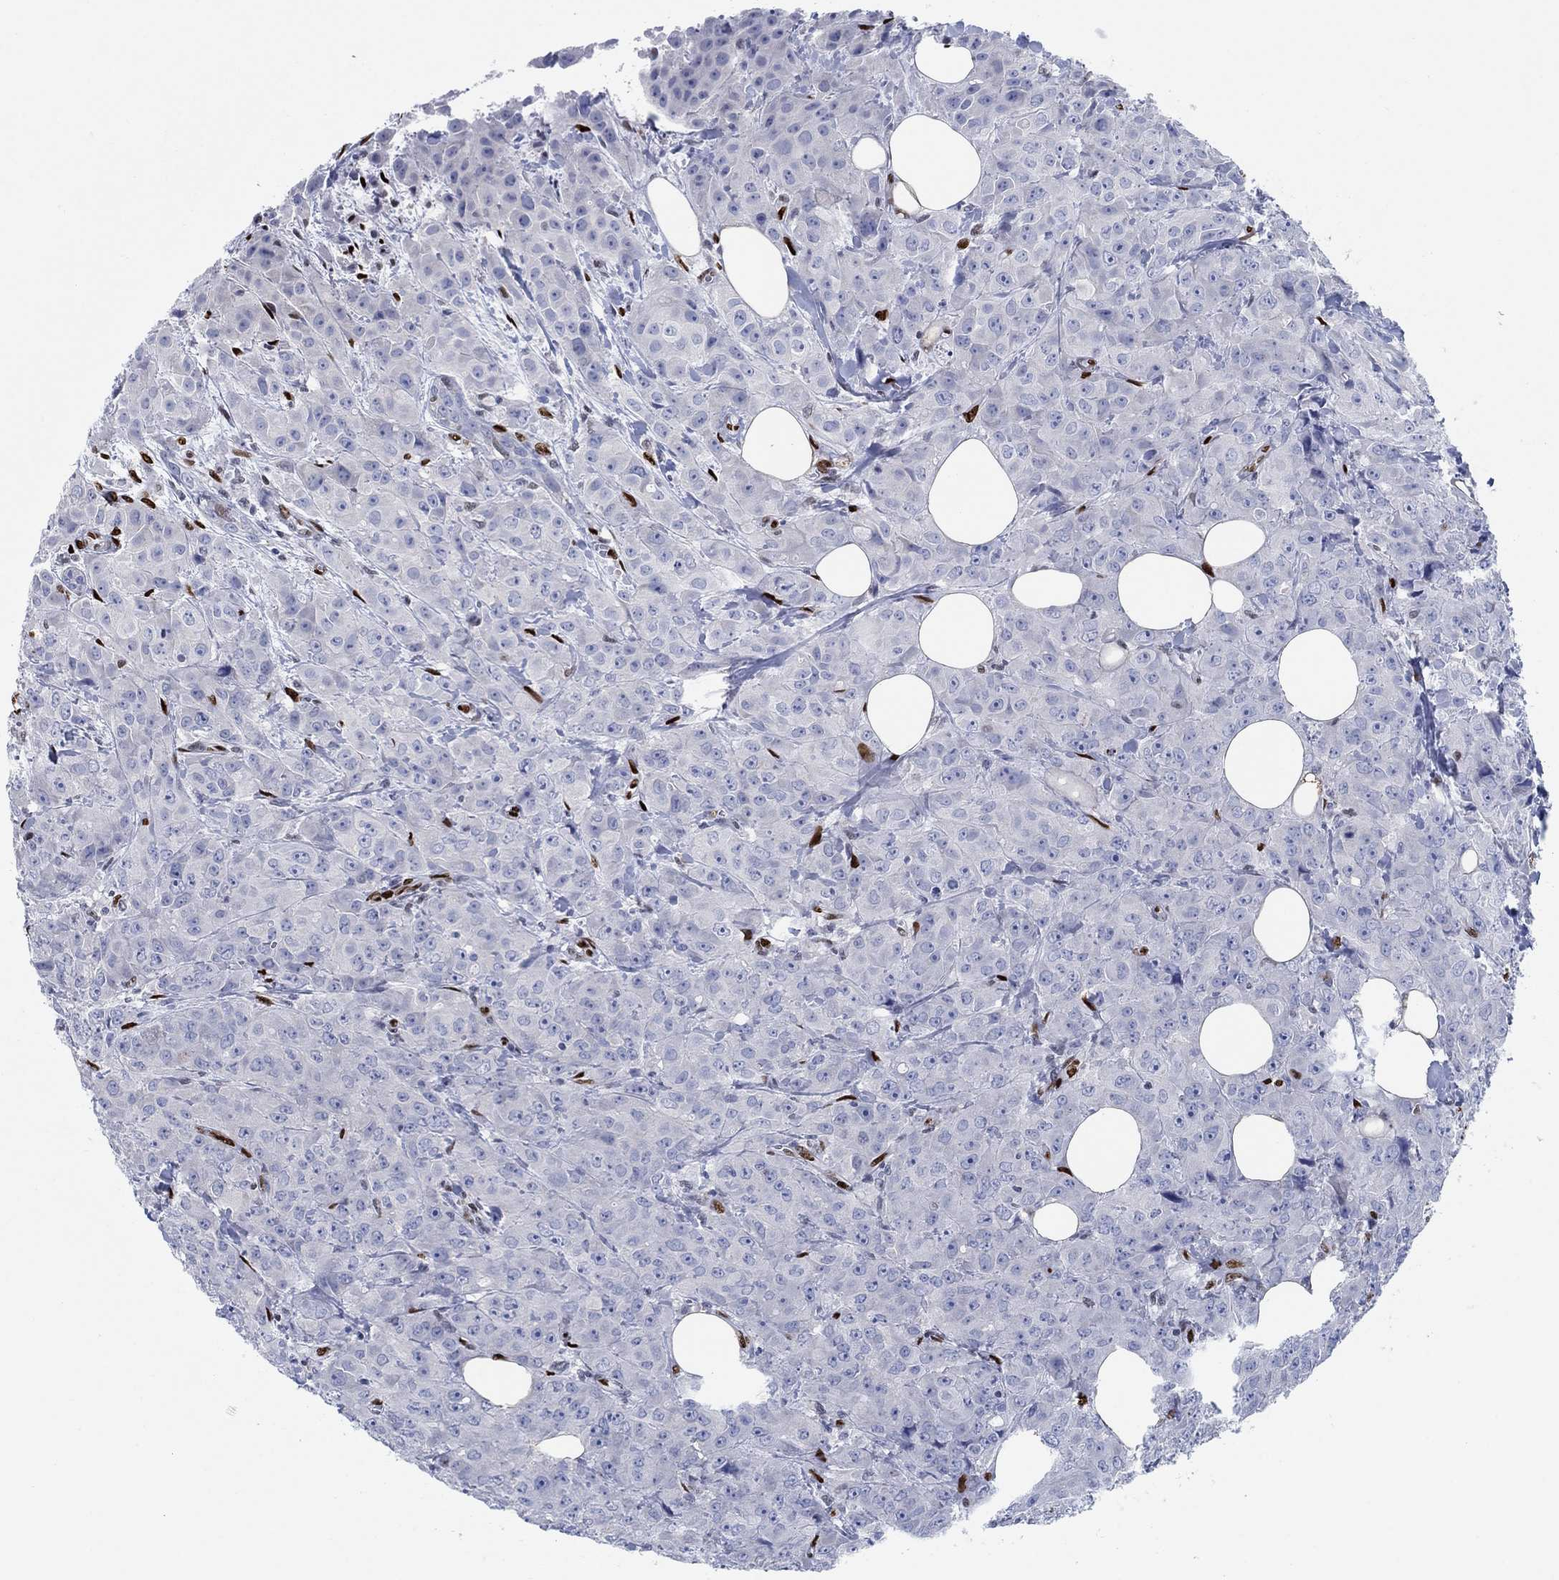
{"staining": {"intensity": "negative", "quantity": "none", "location": "none"}, "tissue": "breast cancer", "cell_type": "Tumor cells", "image_type": "cancer", "snomed": [{"axis": "morphology", "description": "Duct carcinoma"}, {"axis": "topography", "description": "Breast"}], "caption": "This is a photomicrograph of immunohistochemistry staining of breast cancer, which shows no expression in tumor cells. Brightfield microscopy of immunohistochemistry (IHC) stained with DAB (3,3'-diaminobenzidine) (brown) and hematoxylin (blue), captured at high magnification.", "gene": "ZEB1", "patient": {"sex": "female", "age": 43}}